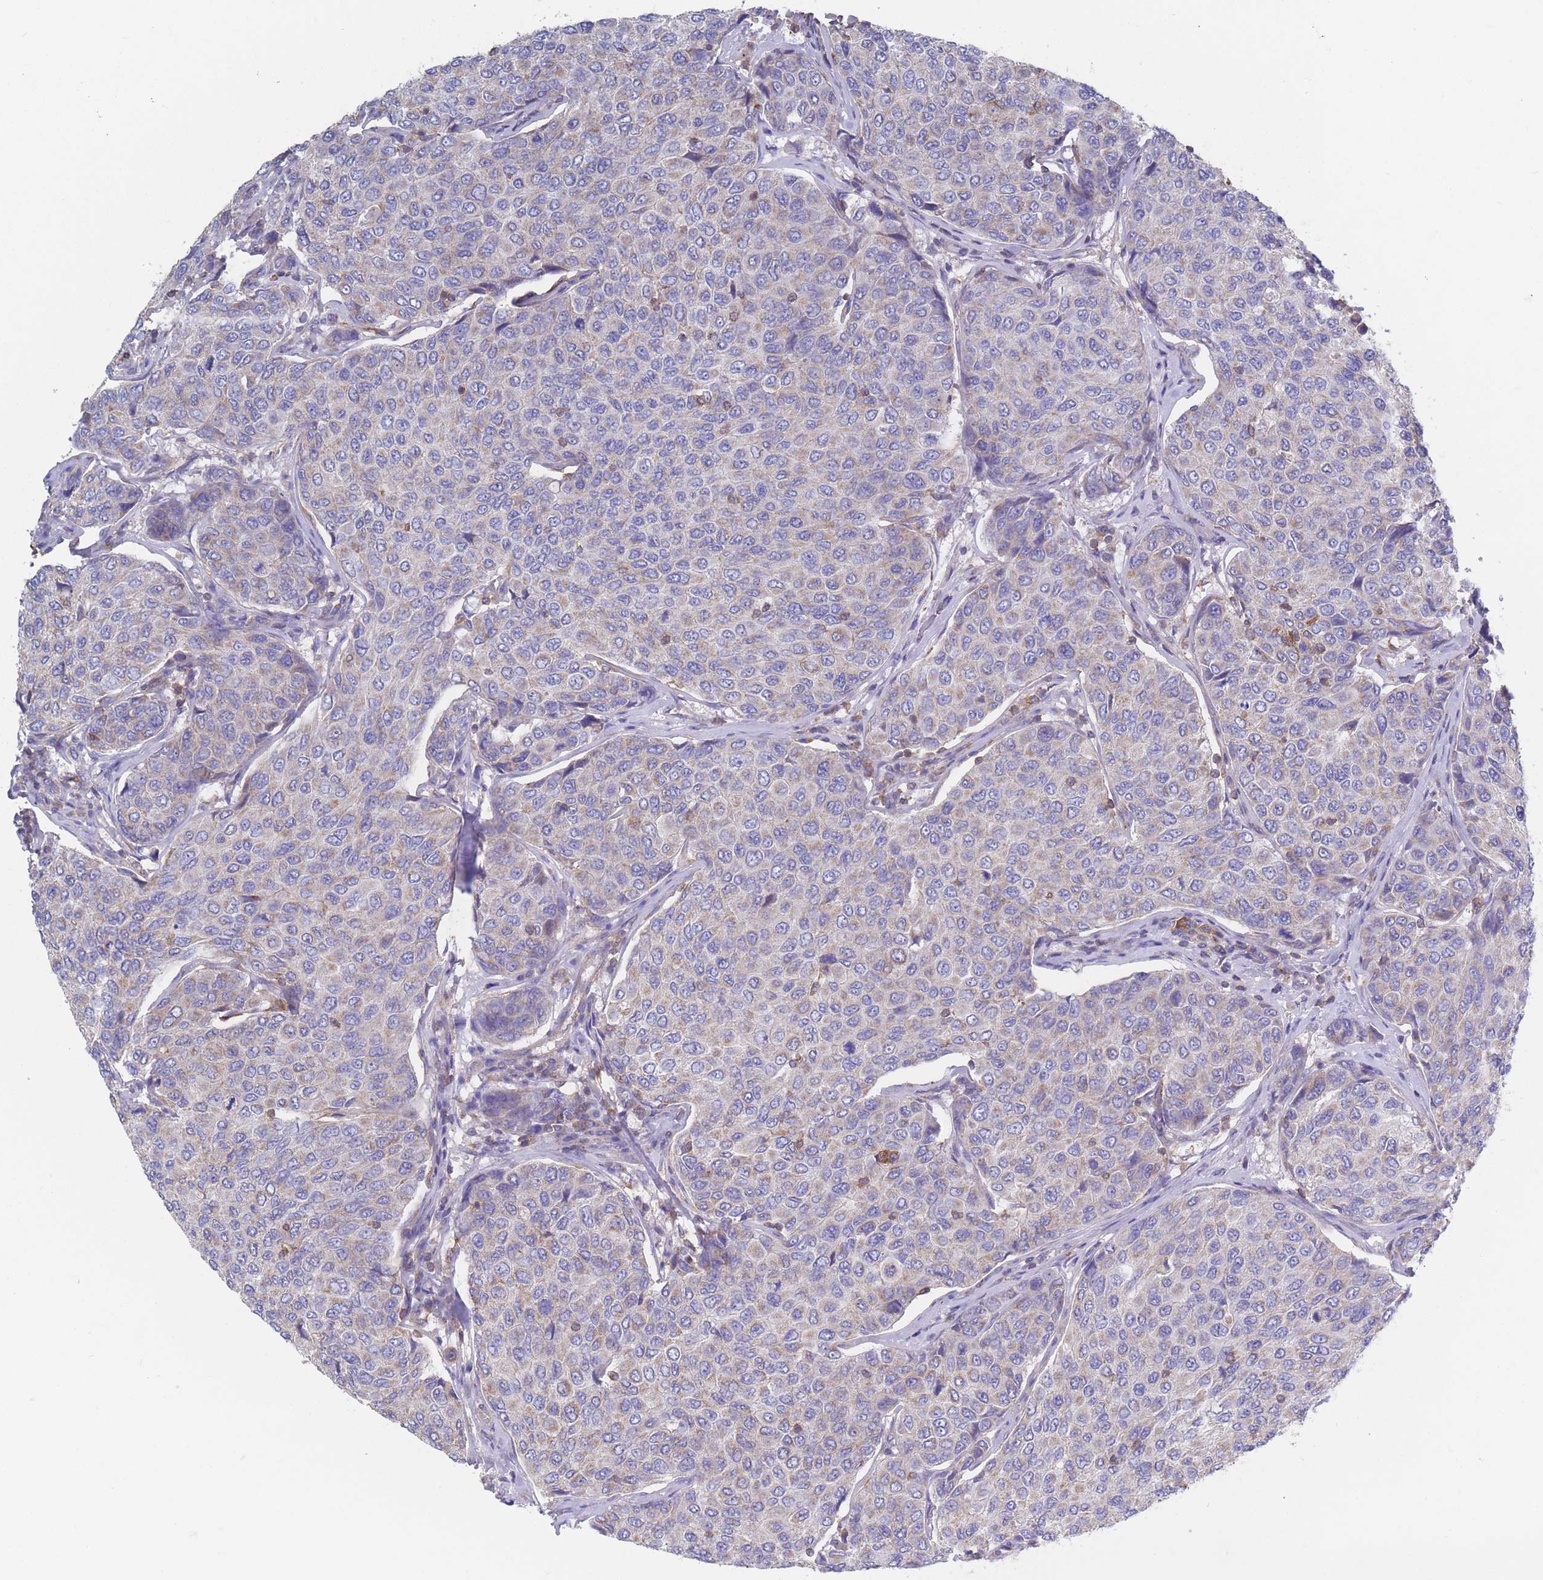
{"staining": {"intensity": "weak", "quantity": "25%-75%", "location": "cytoplasmic/membranous"}, "tissue": "breast cancer", "cell_type": "Tumor cells", "image_type": "cancer", "snomed": [{"axis": "morphology", "description": "Duct carcinoma"}, {"axis": "topography", "description": "Breast"}], "caption": "Human breast cancer (intraductal carcinoma) stained for a protein (brown) shows weak cytoplasmic/membranous positive staining in approximately 25%-75% of tumor cells.", "gene": "ADH1A", "patient": {"sex": "female", "age": 55}}